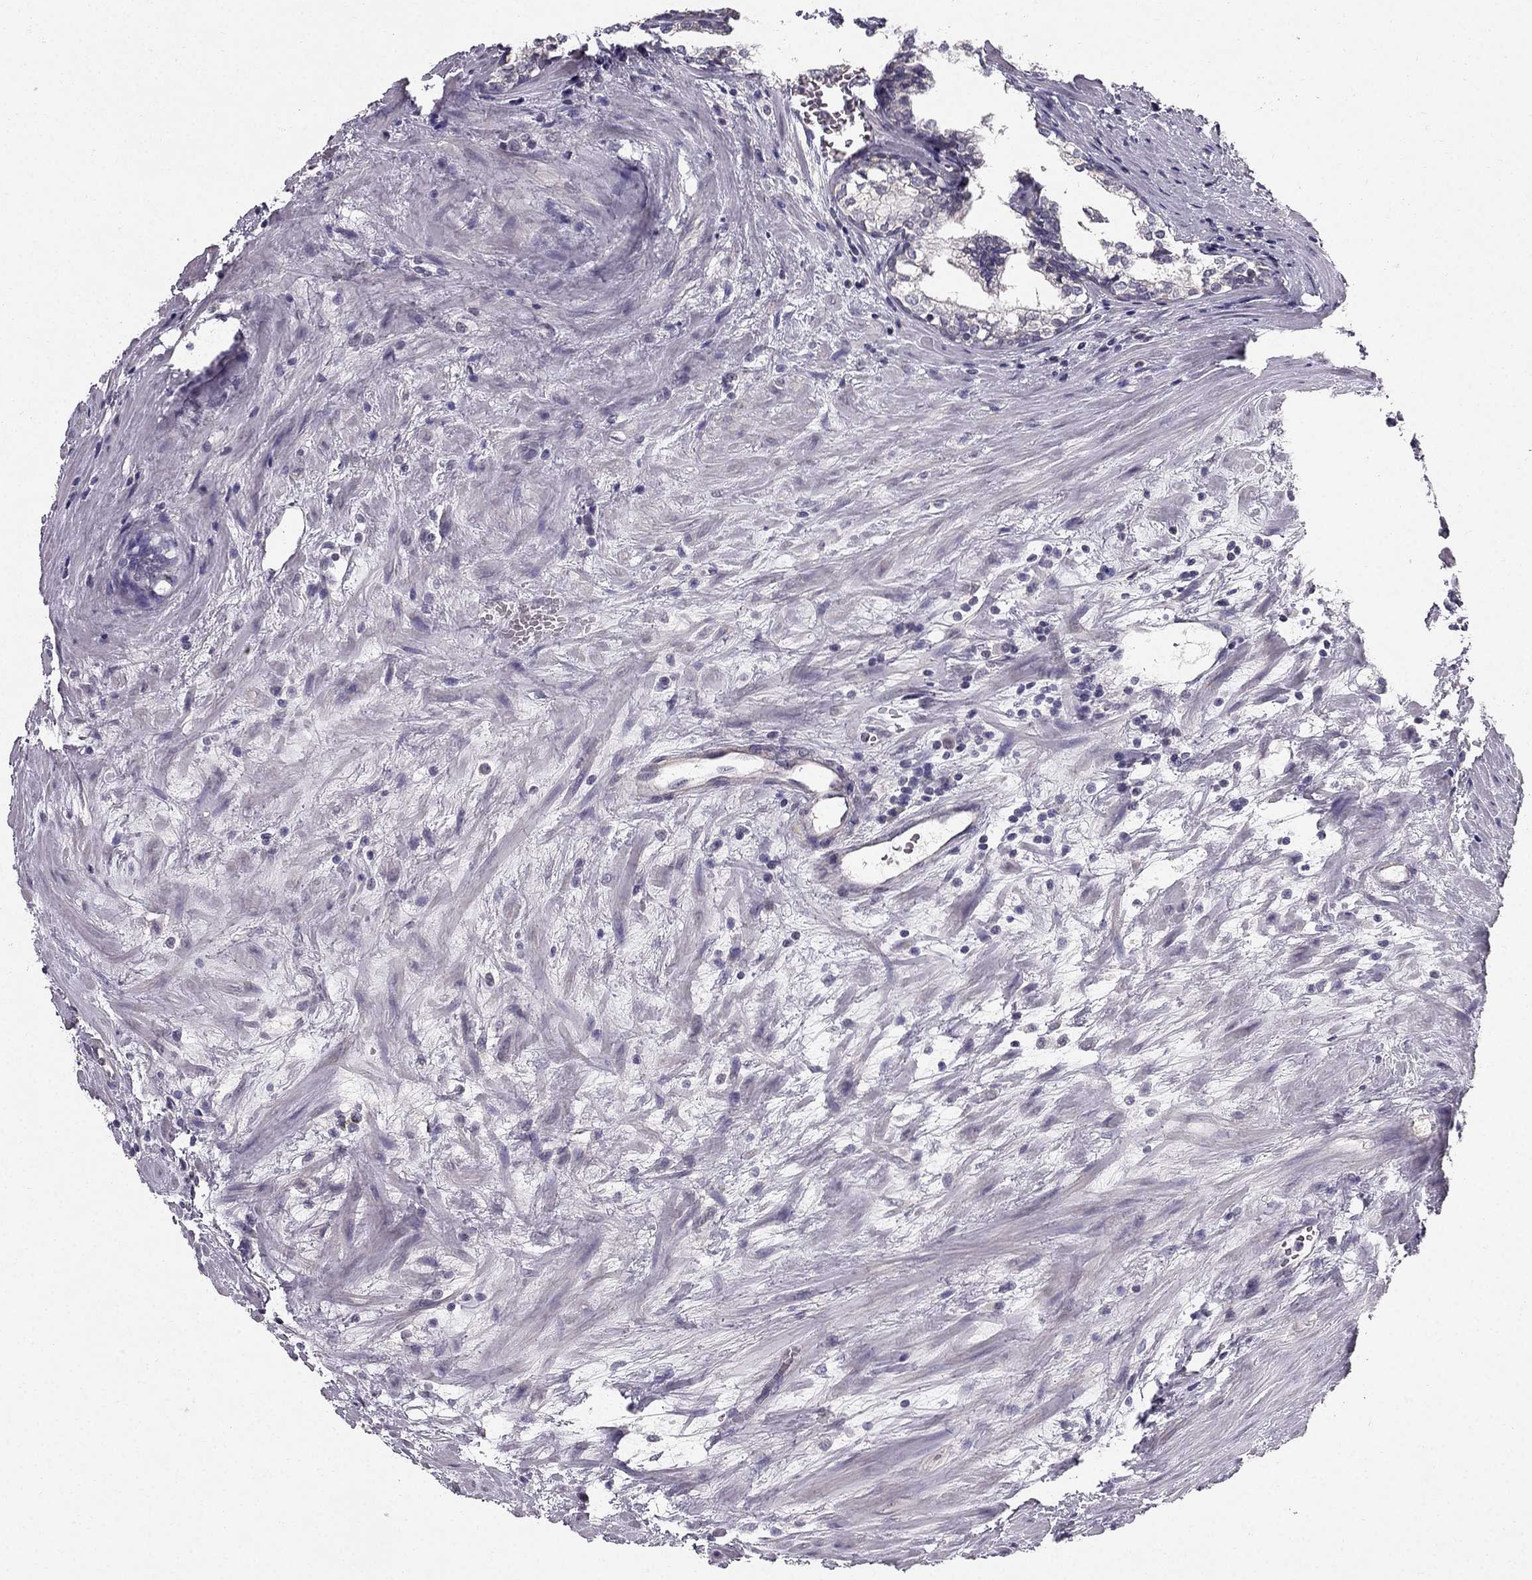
{"staining": {"intensity": "negative", "quantity": "none", "location": "none"}, "tissue": "prostate cancer", "cell_type": "Tumor cells", "image_type": "cancer", "snomed": [{"axis": "morphology", "description": "Adenocarcinoma, NOS"}, {"axis": "topography", "description": "Prostate and seminal vesicle, NOS"}], "caption": "A photomicrograph of human adenocarcinoma (prostate) is negative for staining in tumor cells.", "gene": "TSPYL5", "patient": {"sex": "male", "age": 63}}